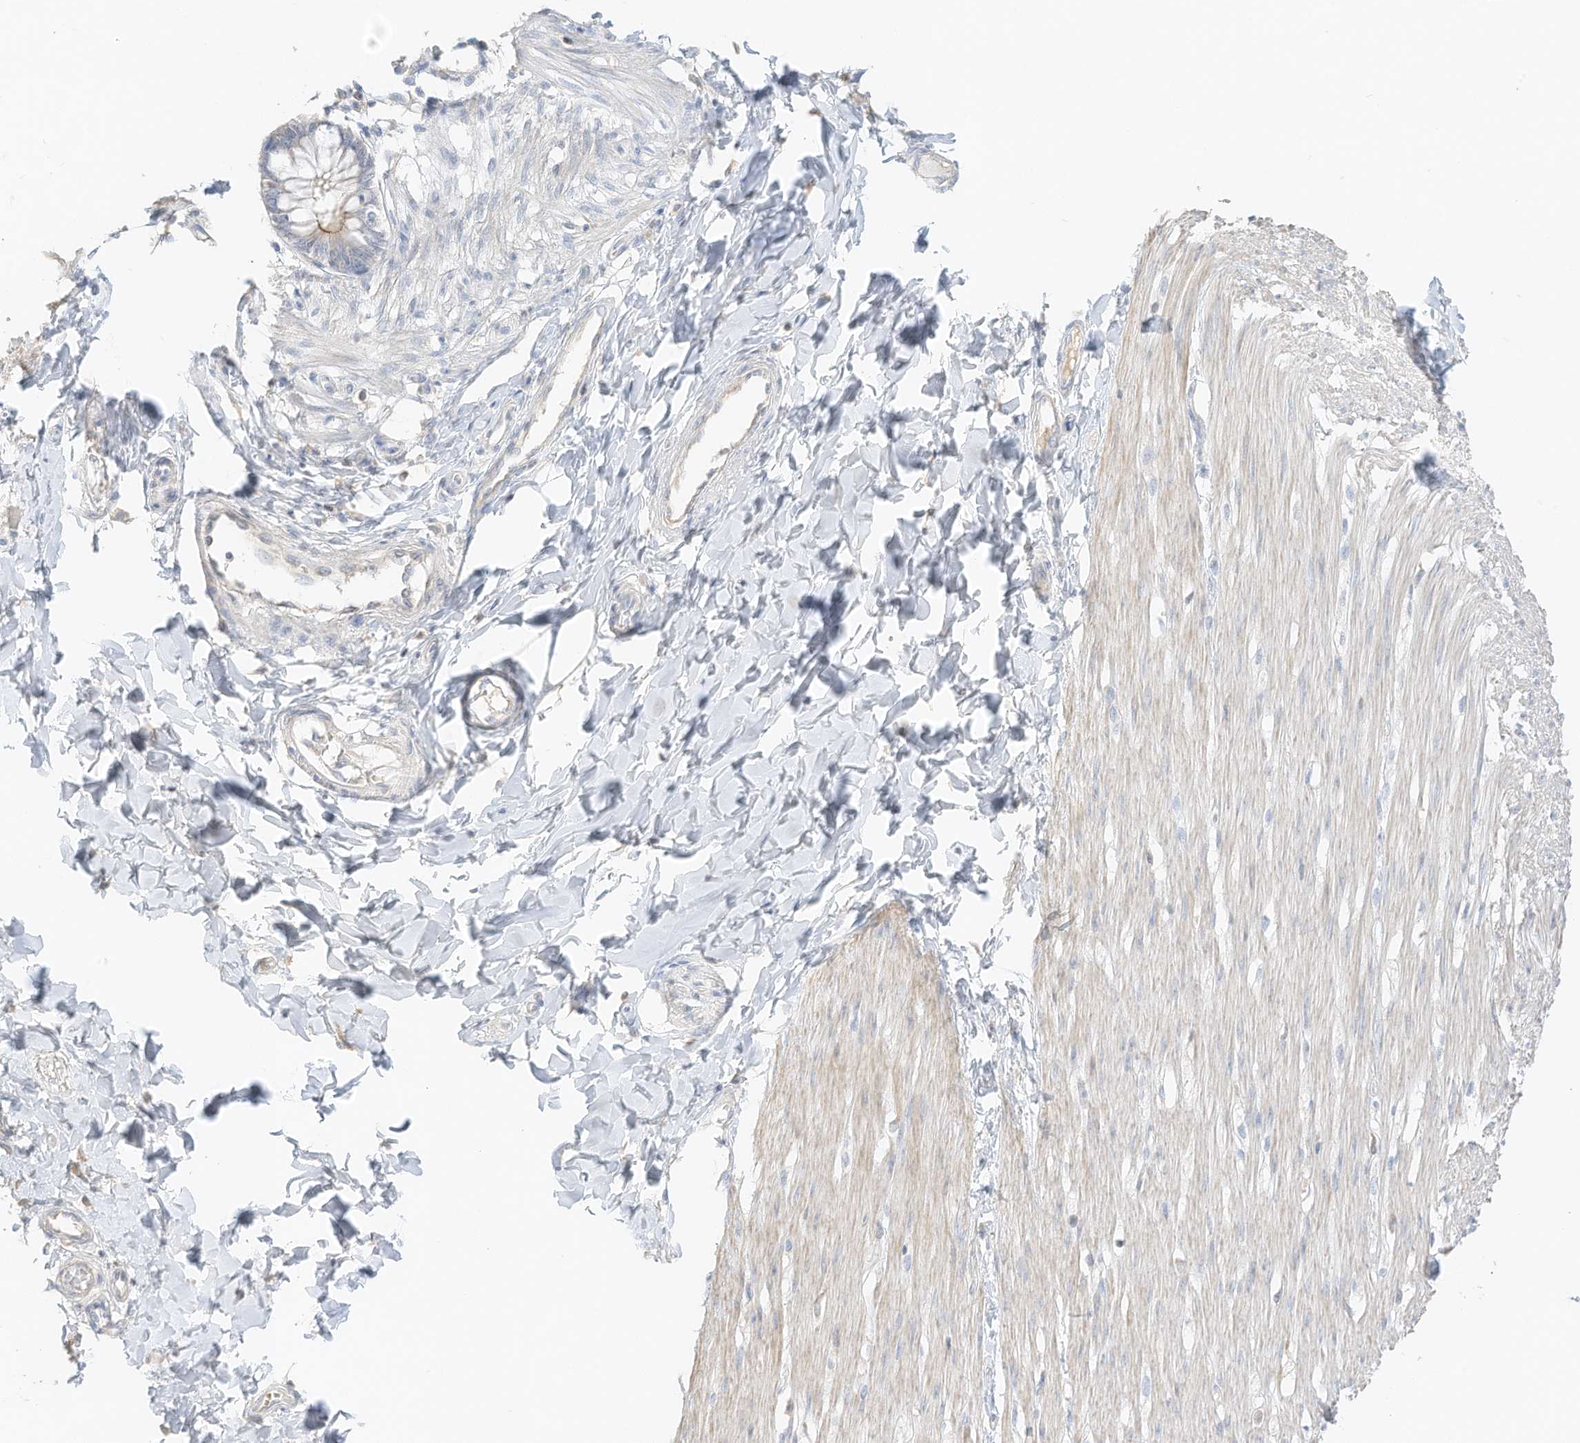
{"staining": {"intensity": "weak", "quantity": ">75%", "location": "cytoplasmic/membranous"}, "tissue": "smooth muscle", "cell_type": "Smooth muscle cells", "image_type": "normal", "snomed": [{"axis": "morphology", "description": "Normal tissue, NOS"}, {"axis": "morphology", "description": "Adenocarcinoma, NOS"}, {"axis": "topography", "description": "Colon"}, {"axis": "topography", "description": "Peripheral nerve tissue"}], "caption": "Immunohistochemistry (IHC) (DAB (3,3'-diaminobenzidine)) staining of benign human smooth muscle shows weak cytoplasmic/membranous protein staining in approximately >75% of smooth muscle cells.", "gene": "ZBTB41", "patient": {"sex": "male", "age": 14}}